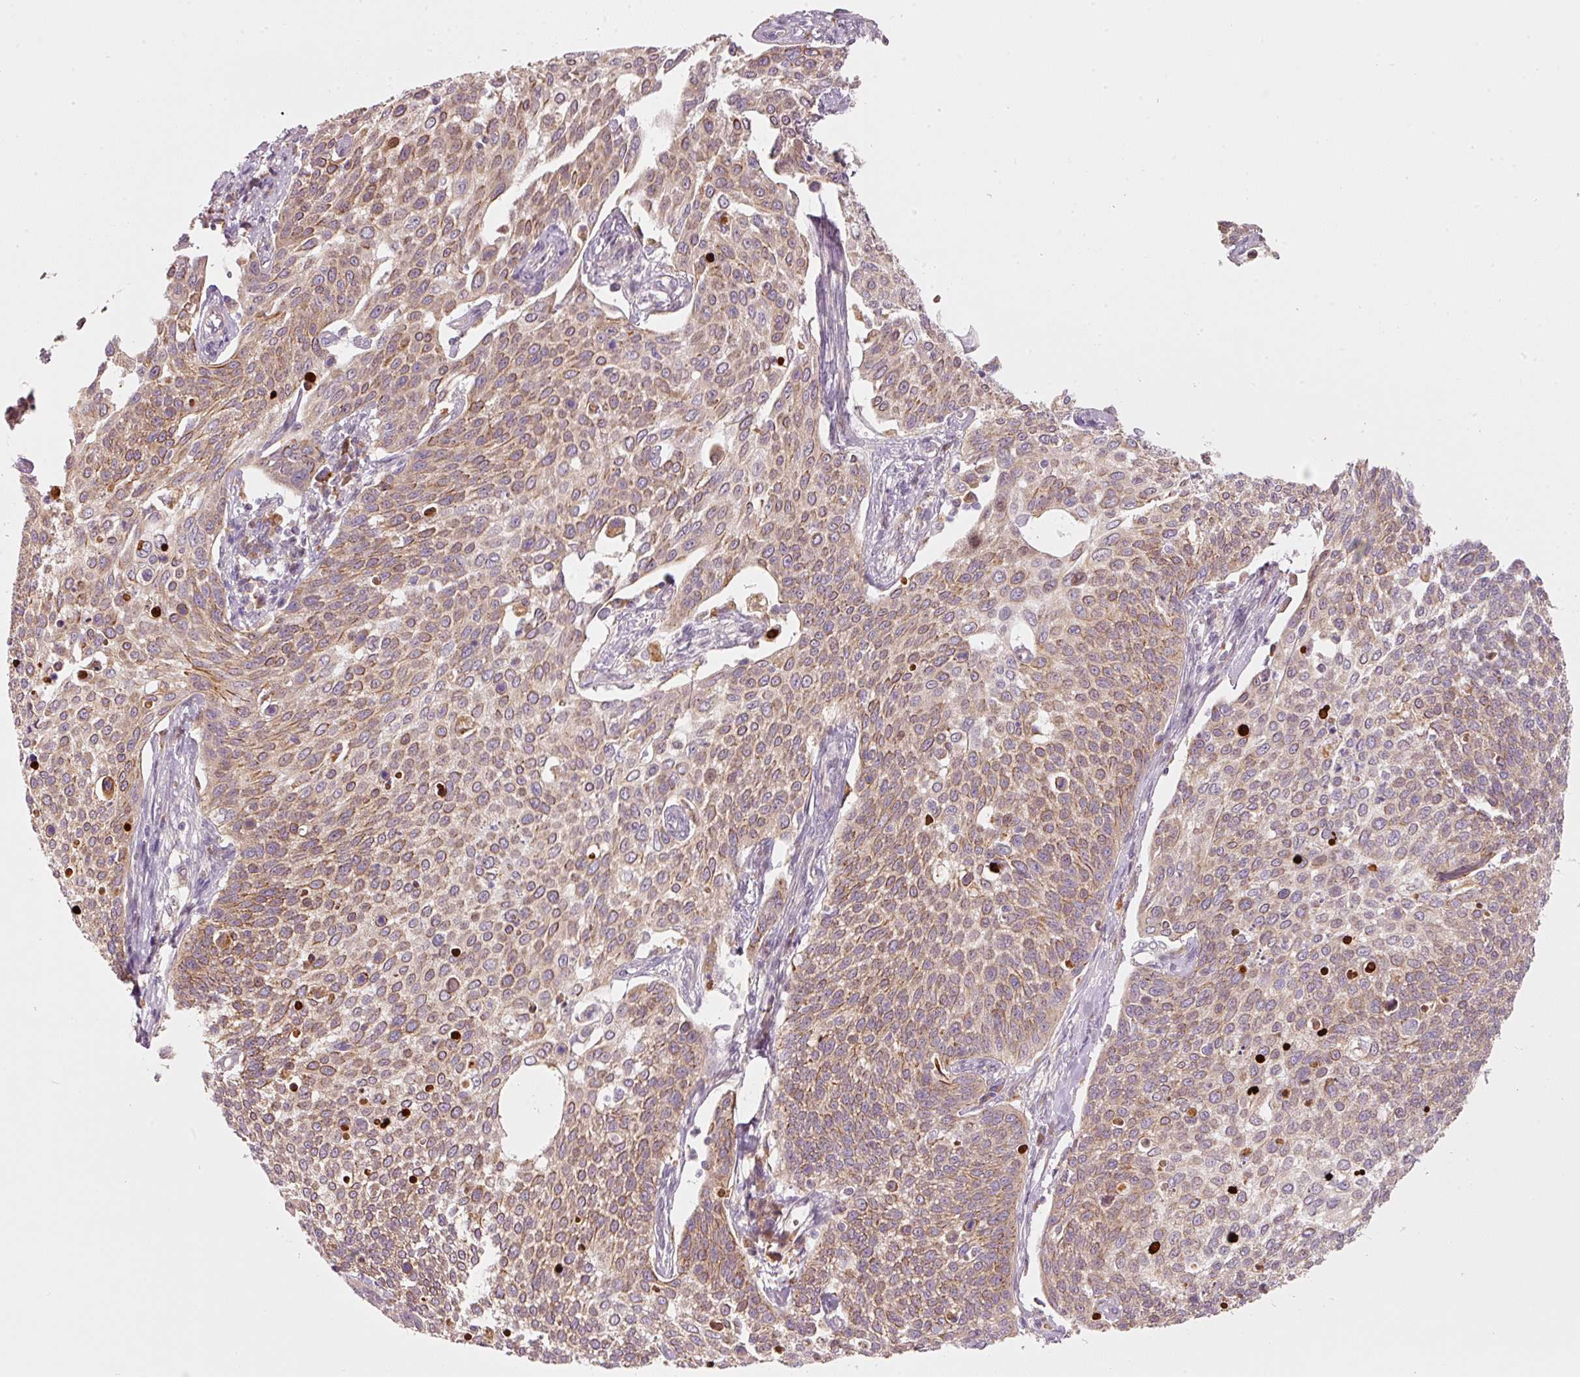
{"staining": {"intensity": "moderate", "quantity": ">75%", "location": "cytoplasmic/membranous"}, "tissue": "cervical cancer", "cell_type": "Tumor cells", "image_type": "cancer", "snomed": [{"axis": "morphology", "description": "Squamous cell carcinoma, NOS"}, {"axis": "topography", "description": "Cervix"}], "caption": "The image demonstrates staining of cervical squamous cell carcinoma, revealing moderate cytoplasmic/membranous protein positivity (brown color) within tumor cells. The staining was performed using DAB (3,3'-diaminobenzidine), with brown indicating positive protein expression. Nuclei are stained blue with hematoxylin.", "gene": "MAP10", "patient": {"sex": "female", "age": 34}}